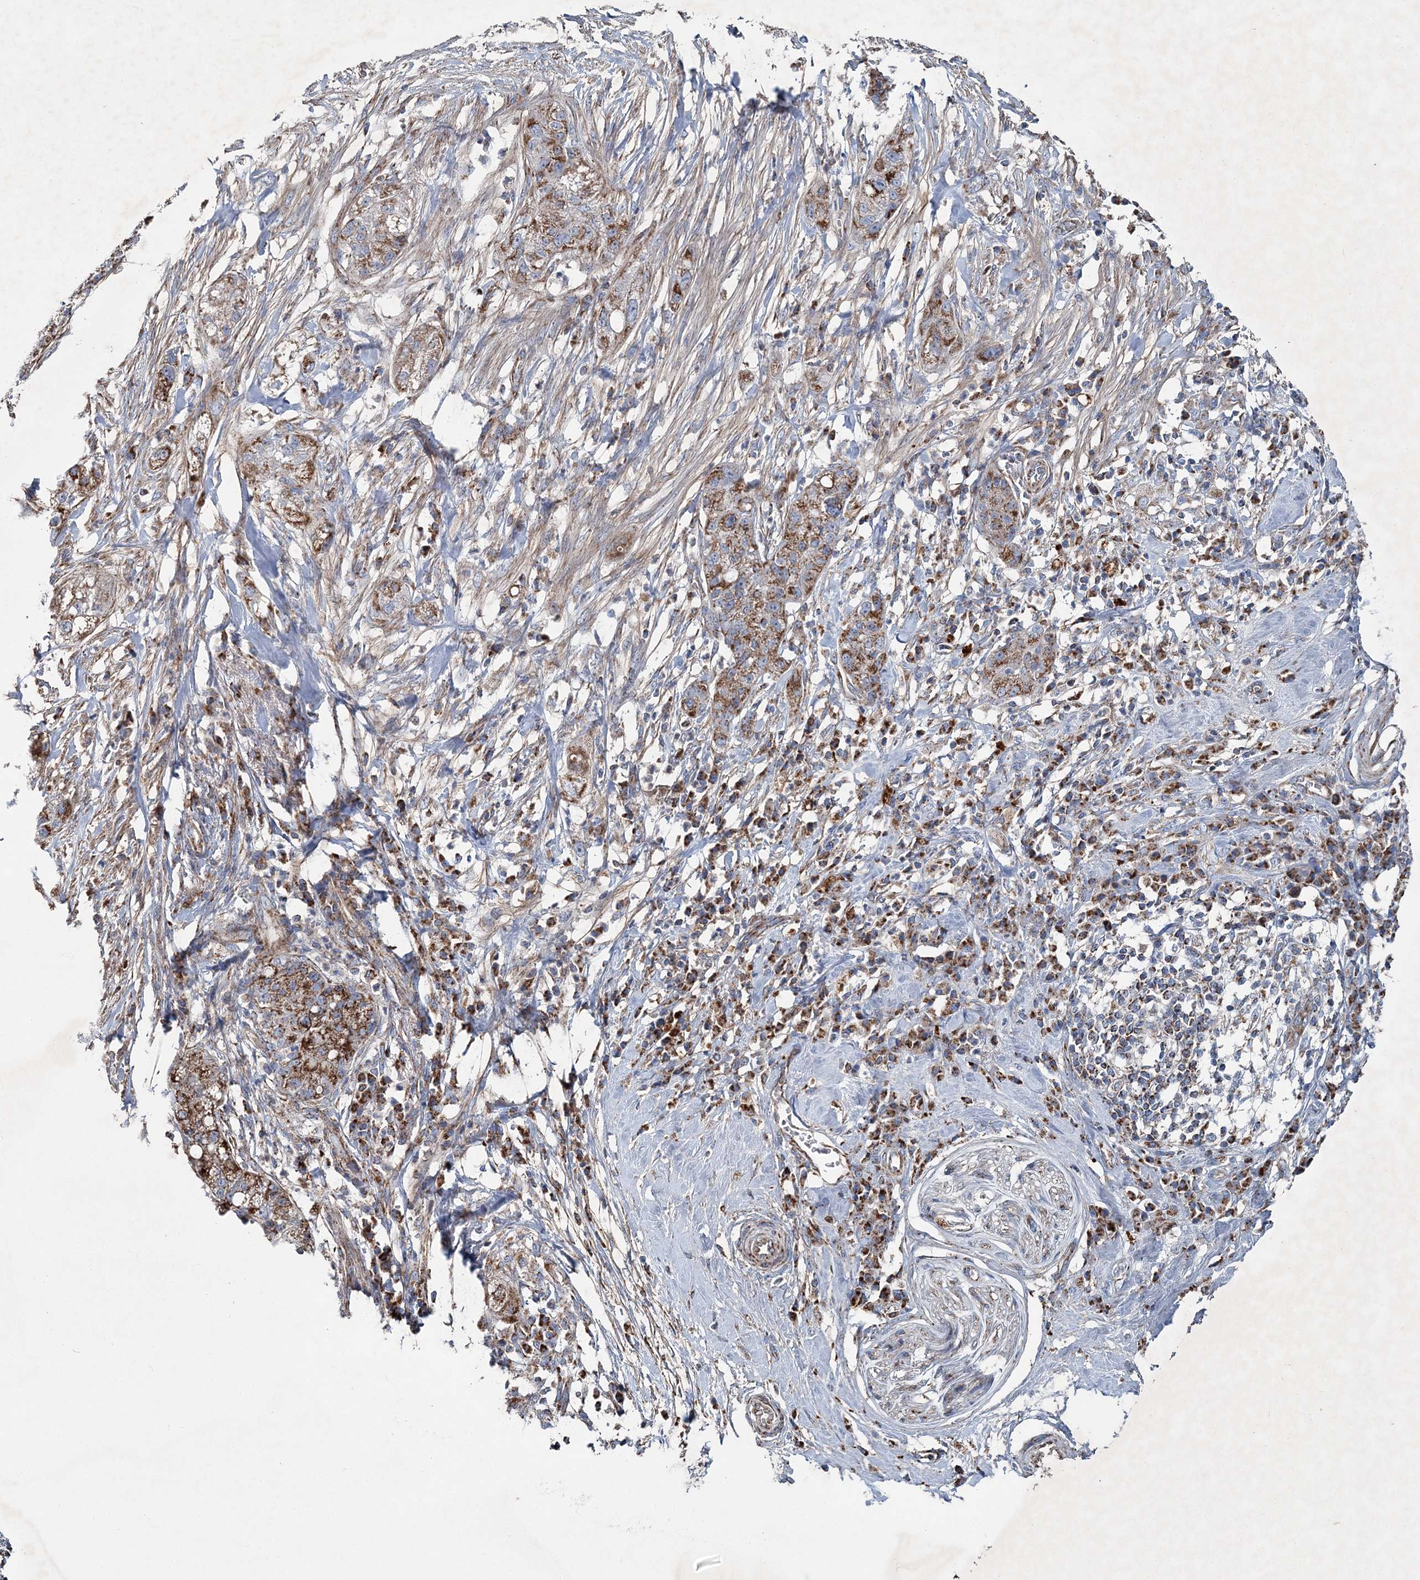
{"staining": {"intensity": "moderate", "quantity": ">75%", "location": "cytoplasmic/membranous"}, "tissue": "pancreatic cancer", "cell_type": "Tumor cells", "image_type": "cancer", "snomed": [{"axis": "morphology", "description": "Adenocarcinoma, NOS"}, {"axis": "topography", "description": "Pancreas"}], "caption": "Pancreatic cancer (adenocarcinoma) was stained to show a protein in brown. There is medium levels of moderate cytoplasmic/membranous staining in approximately >75% of tumor cells.", "gene": "SPAG16", "patient": {"sex": "female", "age": 78}}